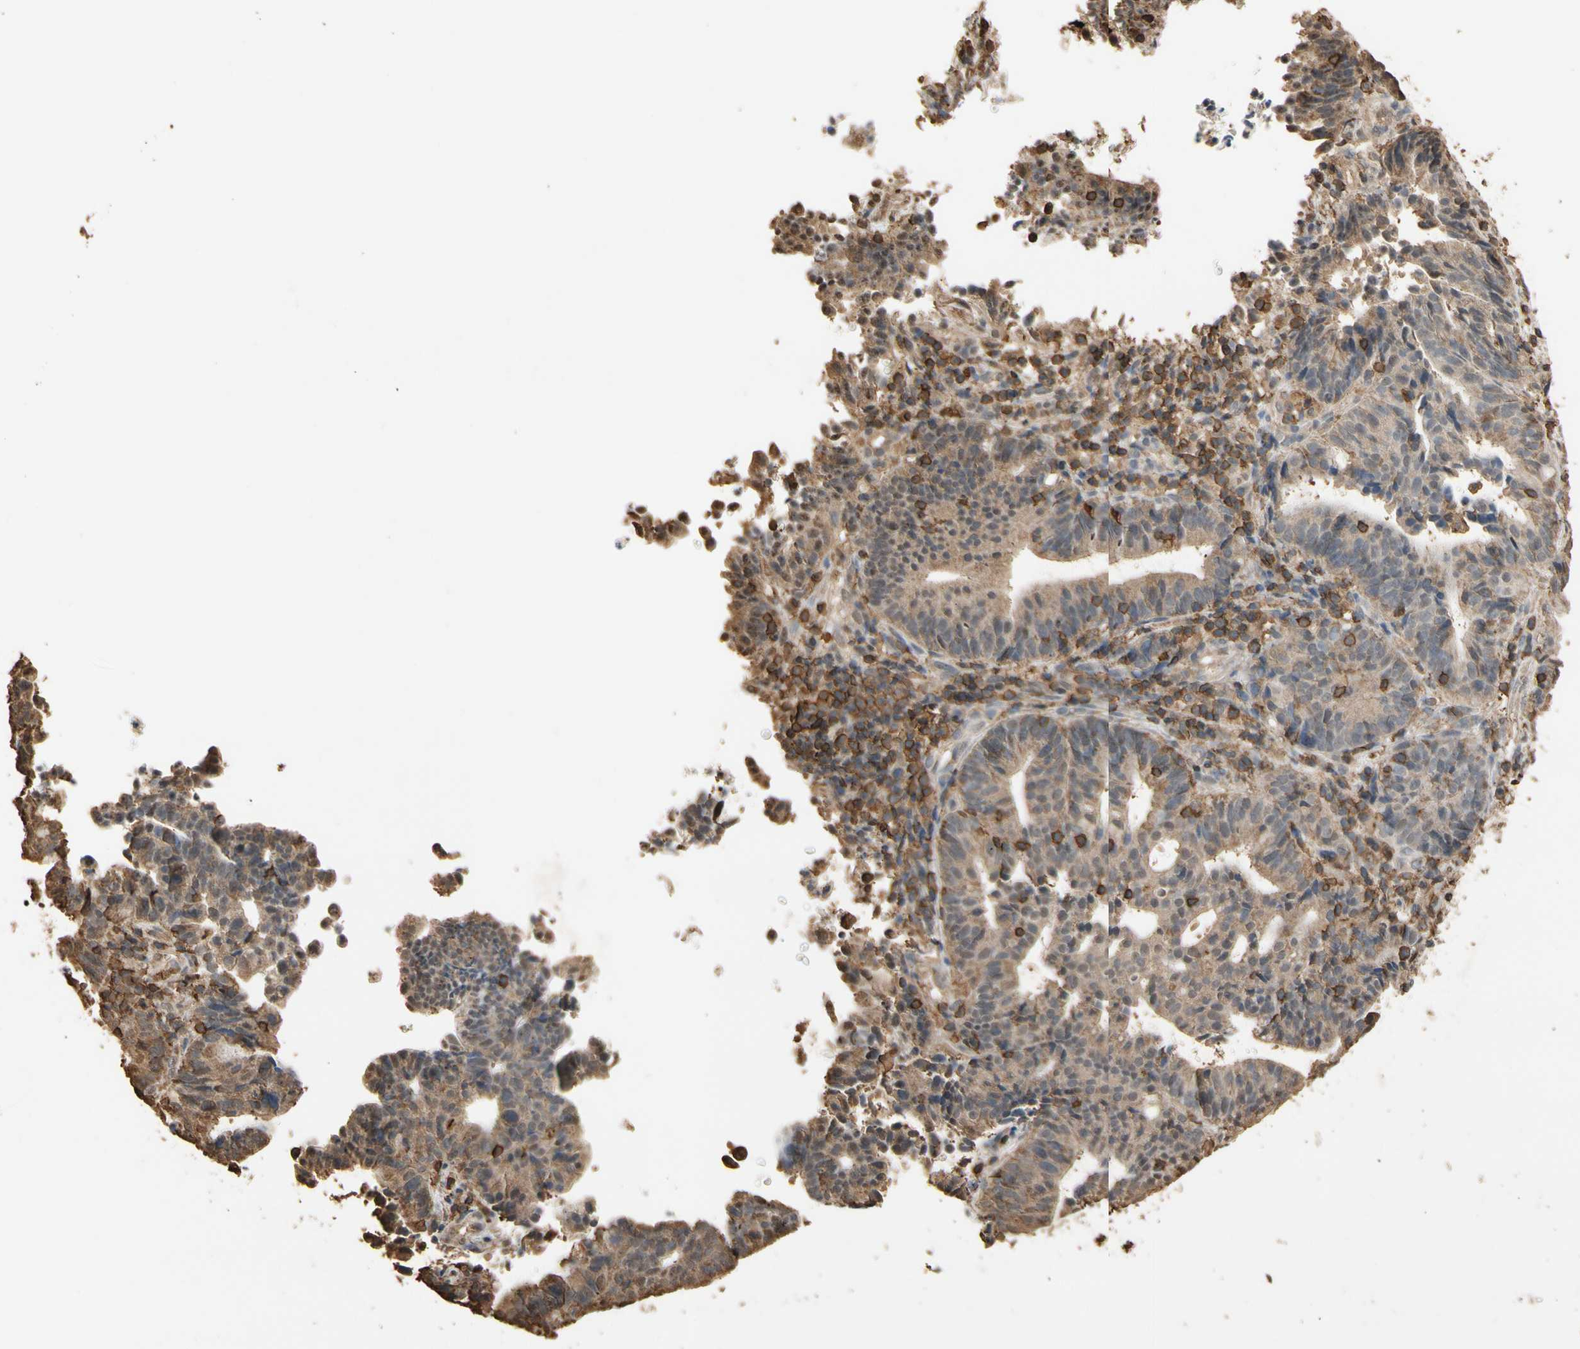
{"staining": {"intensity": "weak", "quantity": ">75%", "location": "cytoplasmic/membranous"}, "tissue": "endometrial cancer", "cell_type": "Tumor cells", "image_type": "cancer", "snomed": [{"axis": "morphology", "description": "Adenocarcinoma, NOS"}, {"axis": "topography", "description": "Uterus"}], "caption": "This is a histology image of immunohistochemistry staining of endometrial adenocarcinoma, which shows weak staining in the cytoplasmic/membranous of tumor cells.", "gene": "TNFSF13B", "patient": {"sex": "female", "age": 83}}